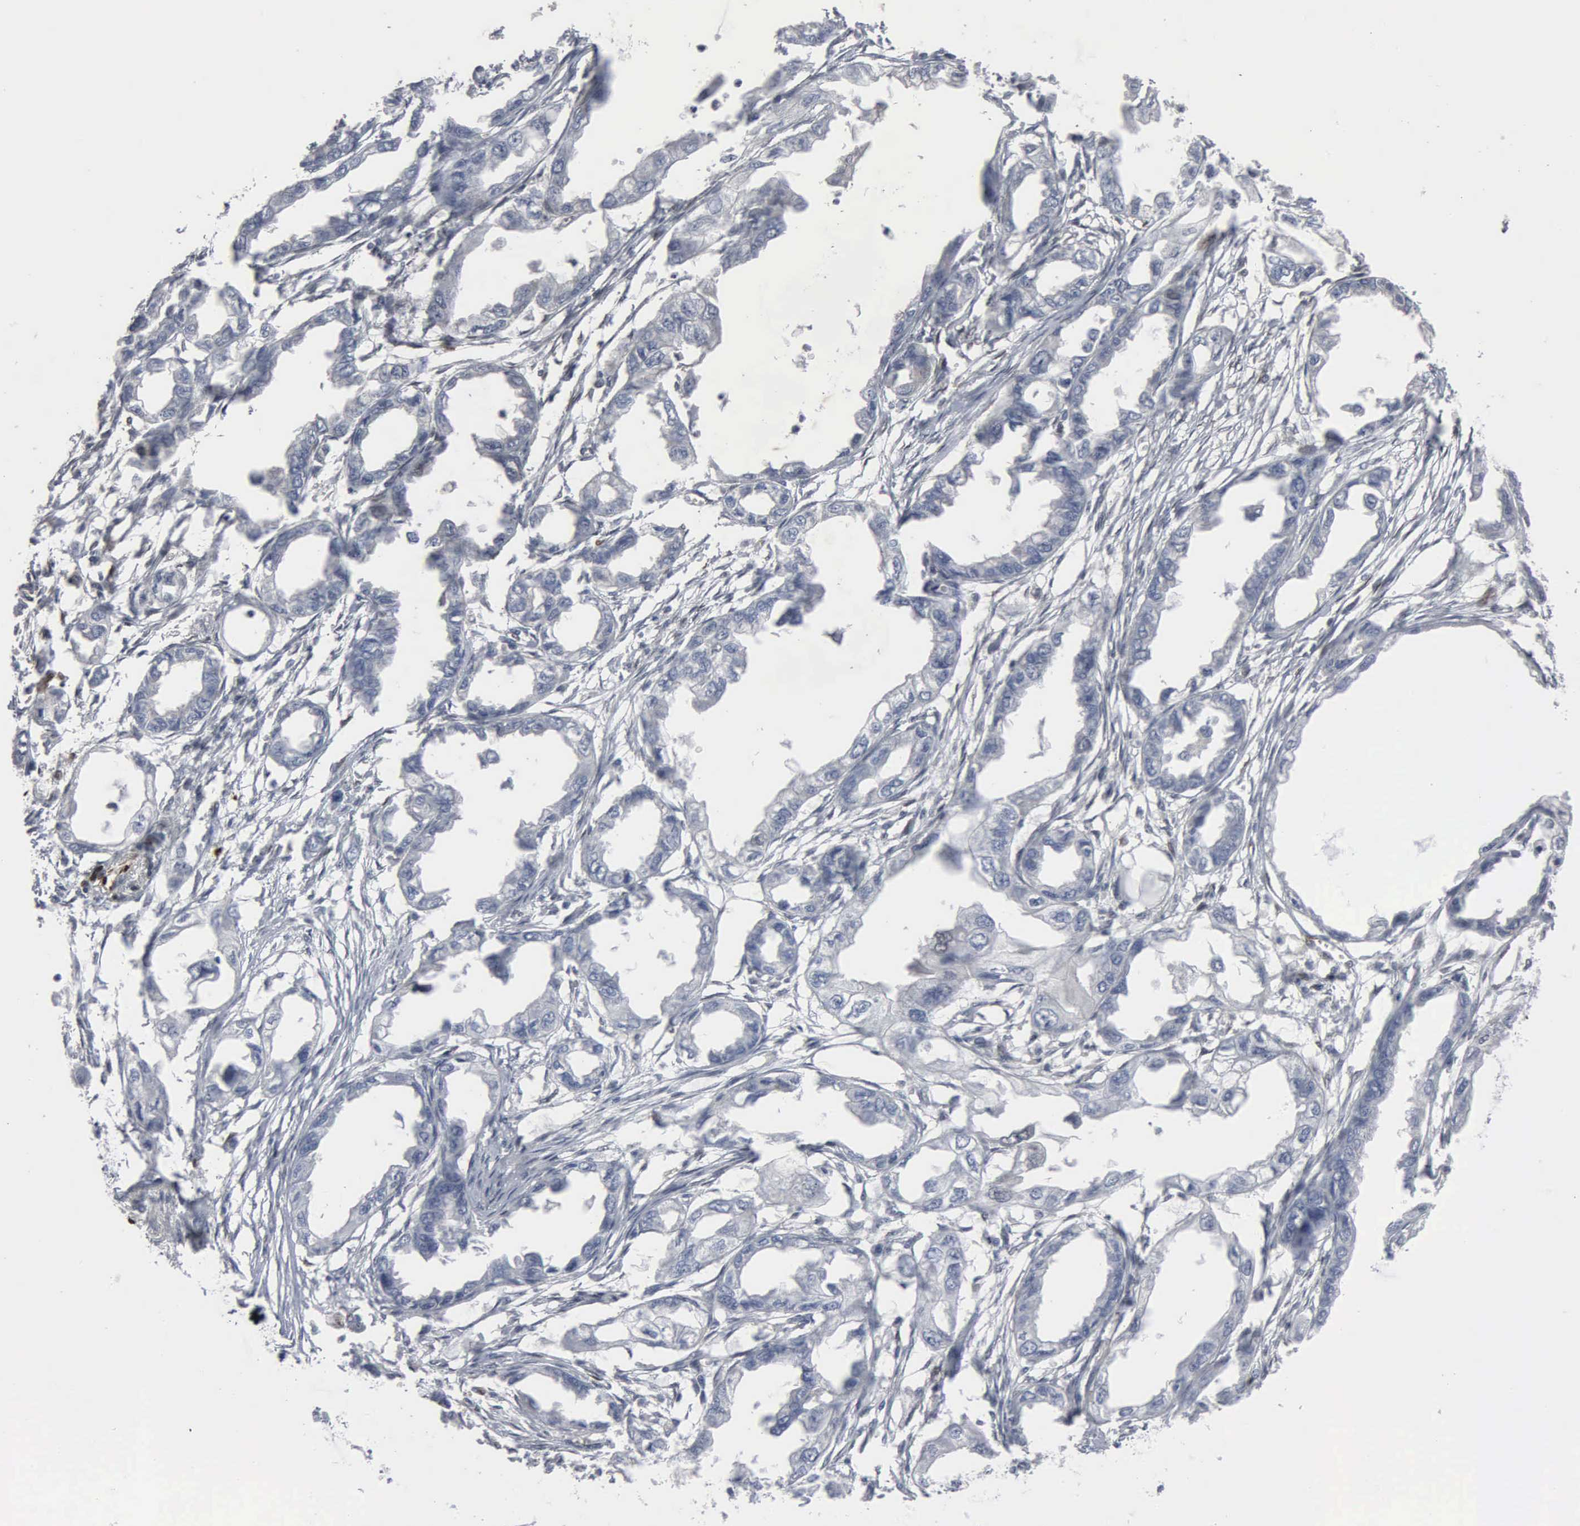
{"staining": {"intensity": "negative", "quantity": "none", "location": "none"}, "tissue": "endometrial cancer", "cell_type": "Tumor cells", "image_type": "cancer", "snomed": [{"axis": "morphology", "description": "Adenocarcinoma, NOS"}, {"axis": "topography", "description": "Endometrium"}], "caption": "Protein analysis of endometrial cancer exhibits no significant staining in tumor cells.", "gene": "FGF2", "patient": {"sex": "female", "age": 67}}